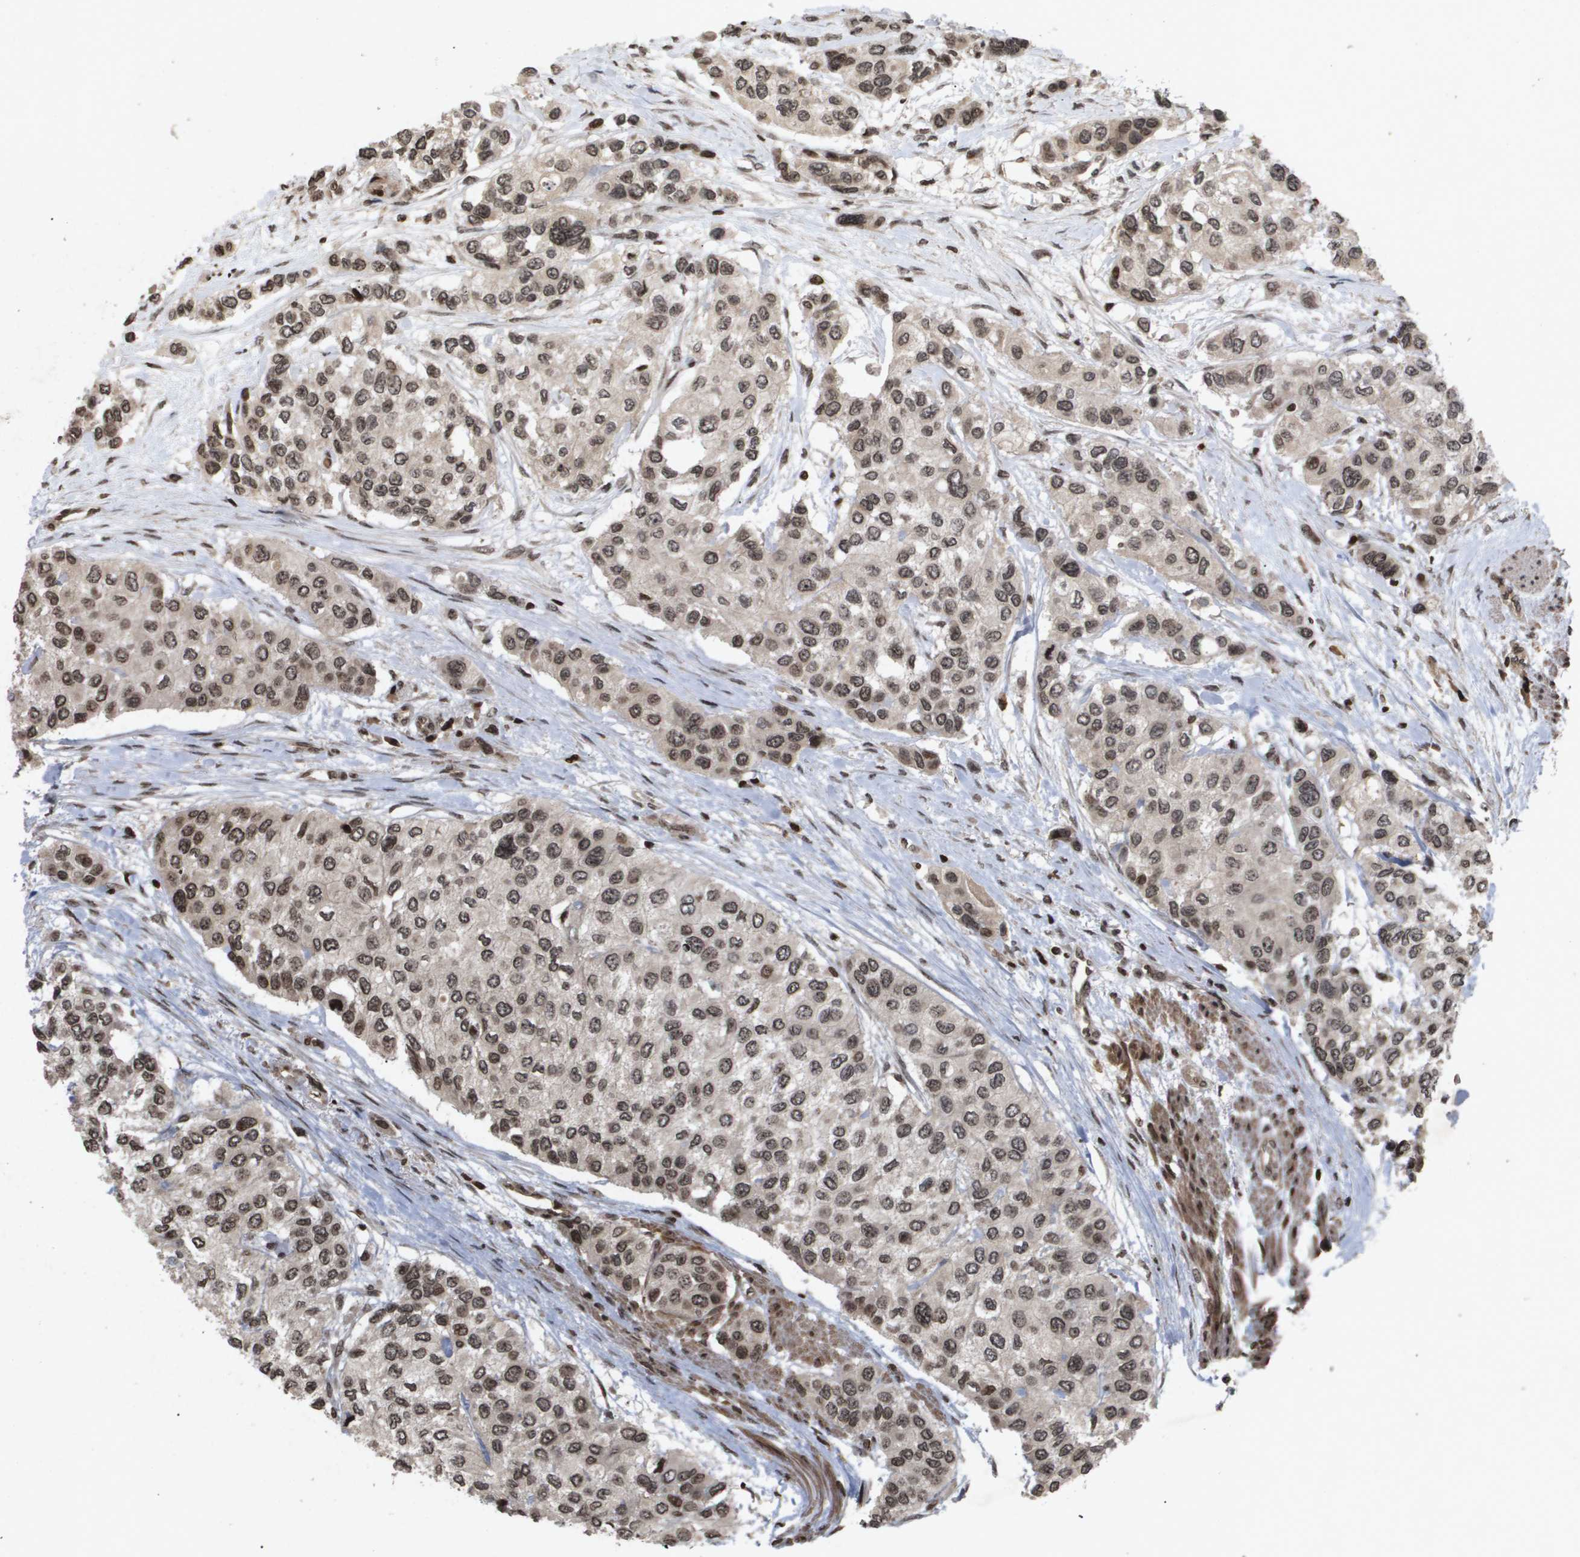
{"staining": {"intensity": "weak", "quantity": ">75%", "location": "nuclear"}, "tissue": "urothelial cancer", "cell_type": "Tumor cells", "image_type": "cancer", "snomed": [{"axis": "morphology", "description": "Urothelial carcinoma, High grade"}, {"axis": "topography", "description": "Urinary bladder"}], "caption": "The micrograph exhibits staining of urothelial cancer, revealing weak nuclear protein expression (brown color) within tumor cells.", "gene": "HSPA6", "patient": {"sex": "female", "age": 56}}